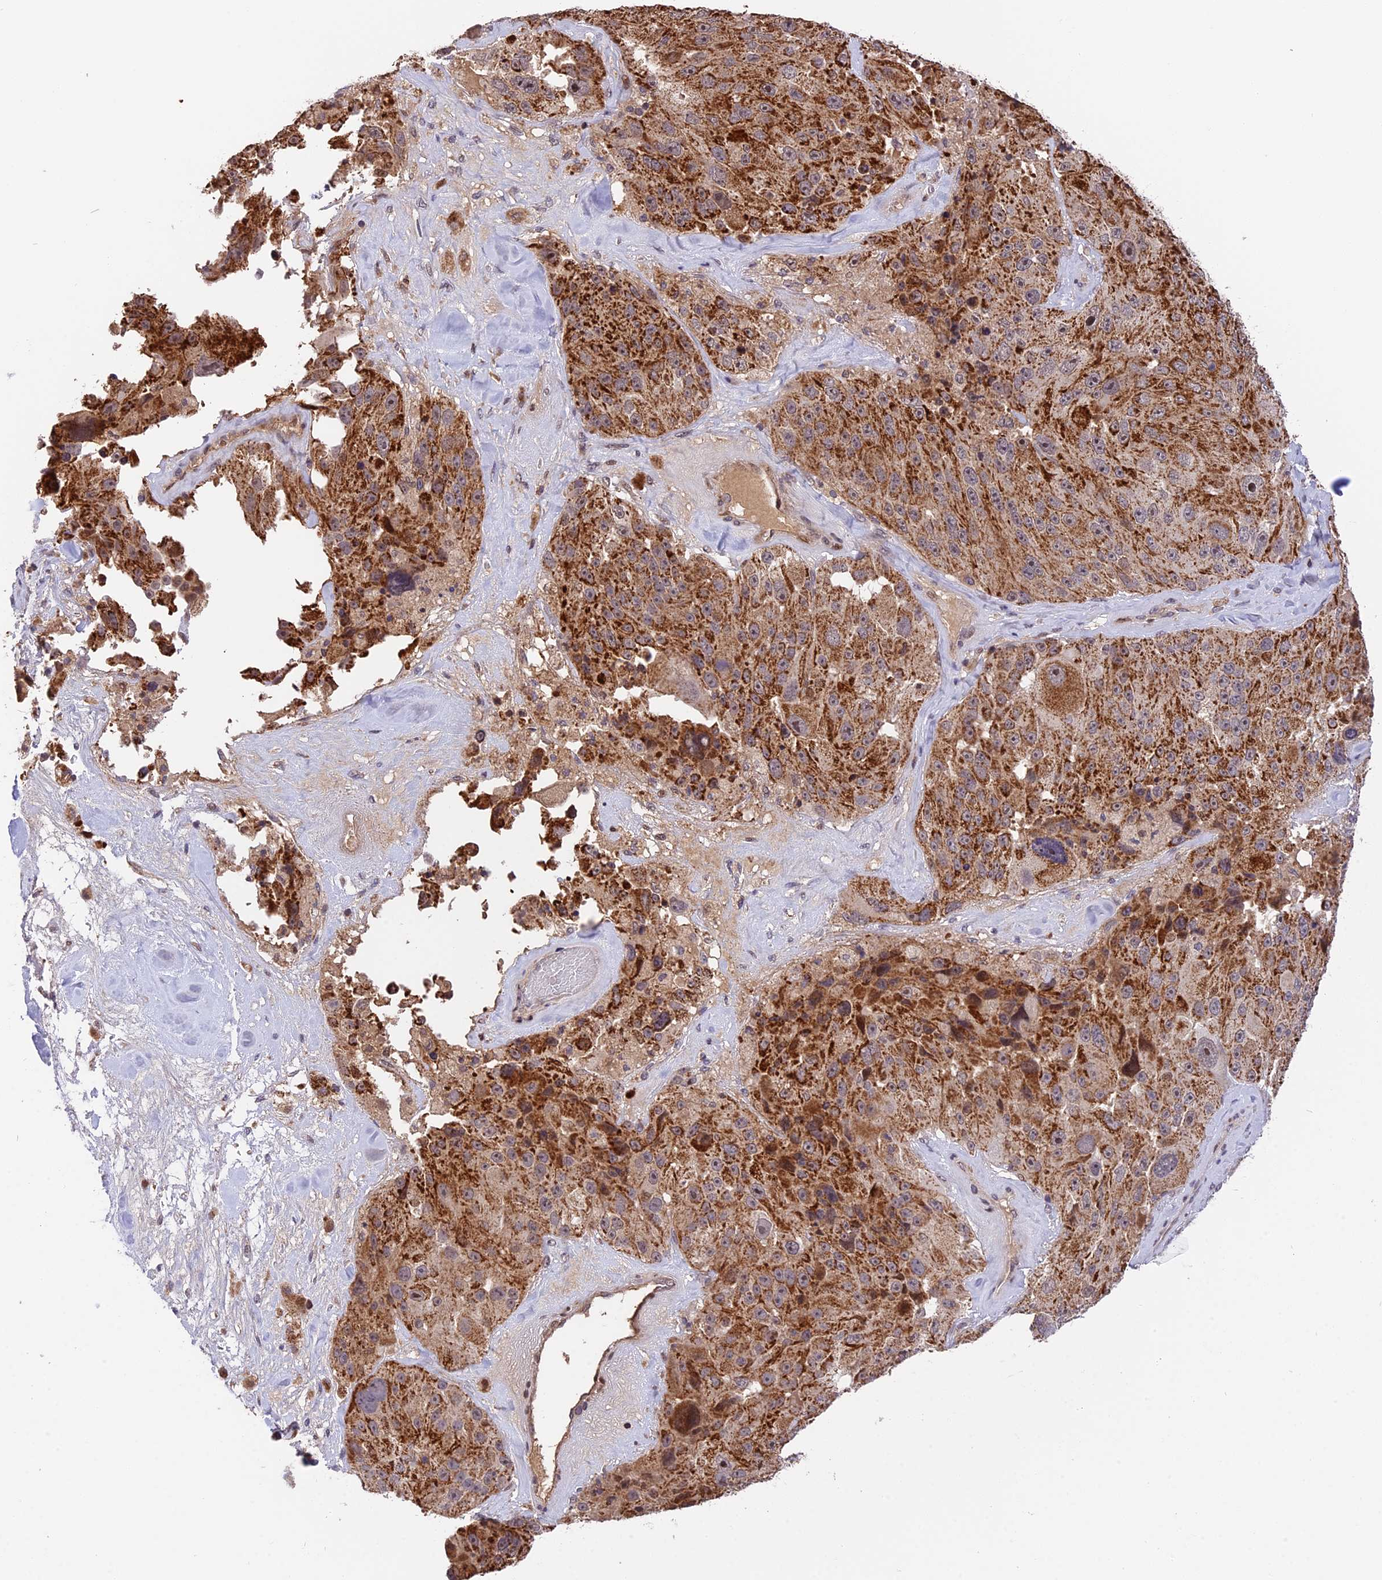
{"staining": {"intensity": "moderate", "quantity": ">75%", "location": "cytoplasmic/membranous"}, "tissue": "melanoma", "cell_type": "Tumor cells", "image_type": "cancer", "snomed": [{"axis": "morphology", "description": "Malignant melanoma, Metastatic site"}, {"axis": "topography", "description": "Lymph node"}], "caption": "This is a histology image of IHC staining of melanoma, which shows moderate staining in the cytoplasmic/membranous of tumor cells.", "gene": "RERGL", "patient": {"sex": "male", "age": 62}}